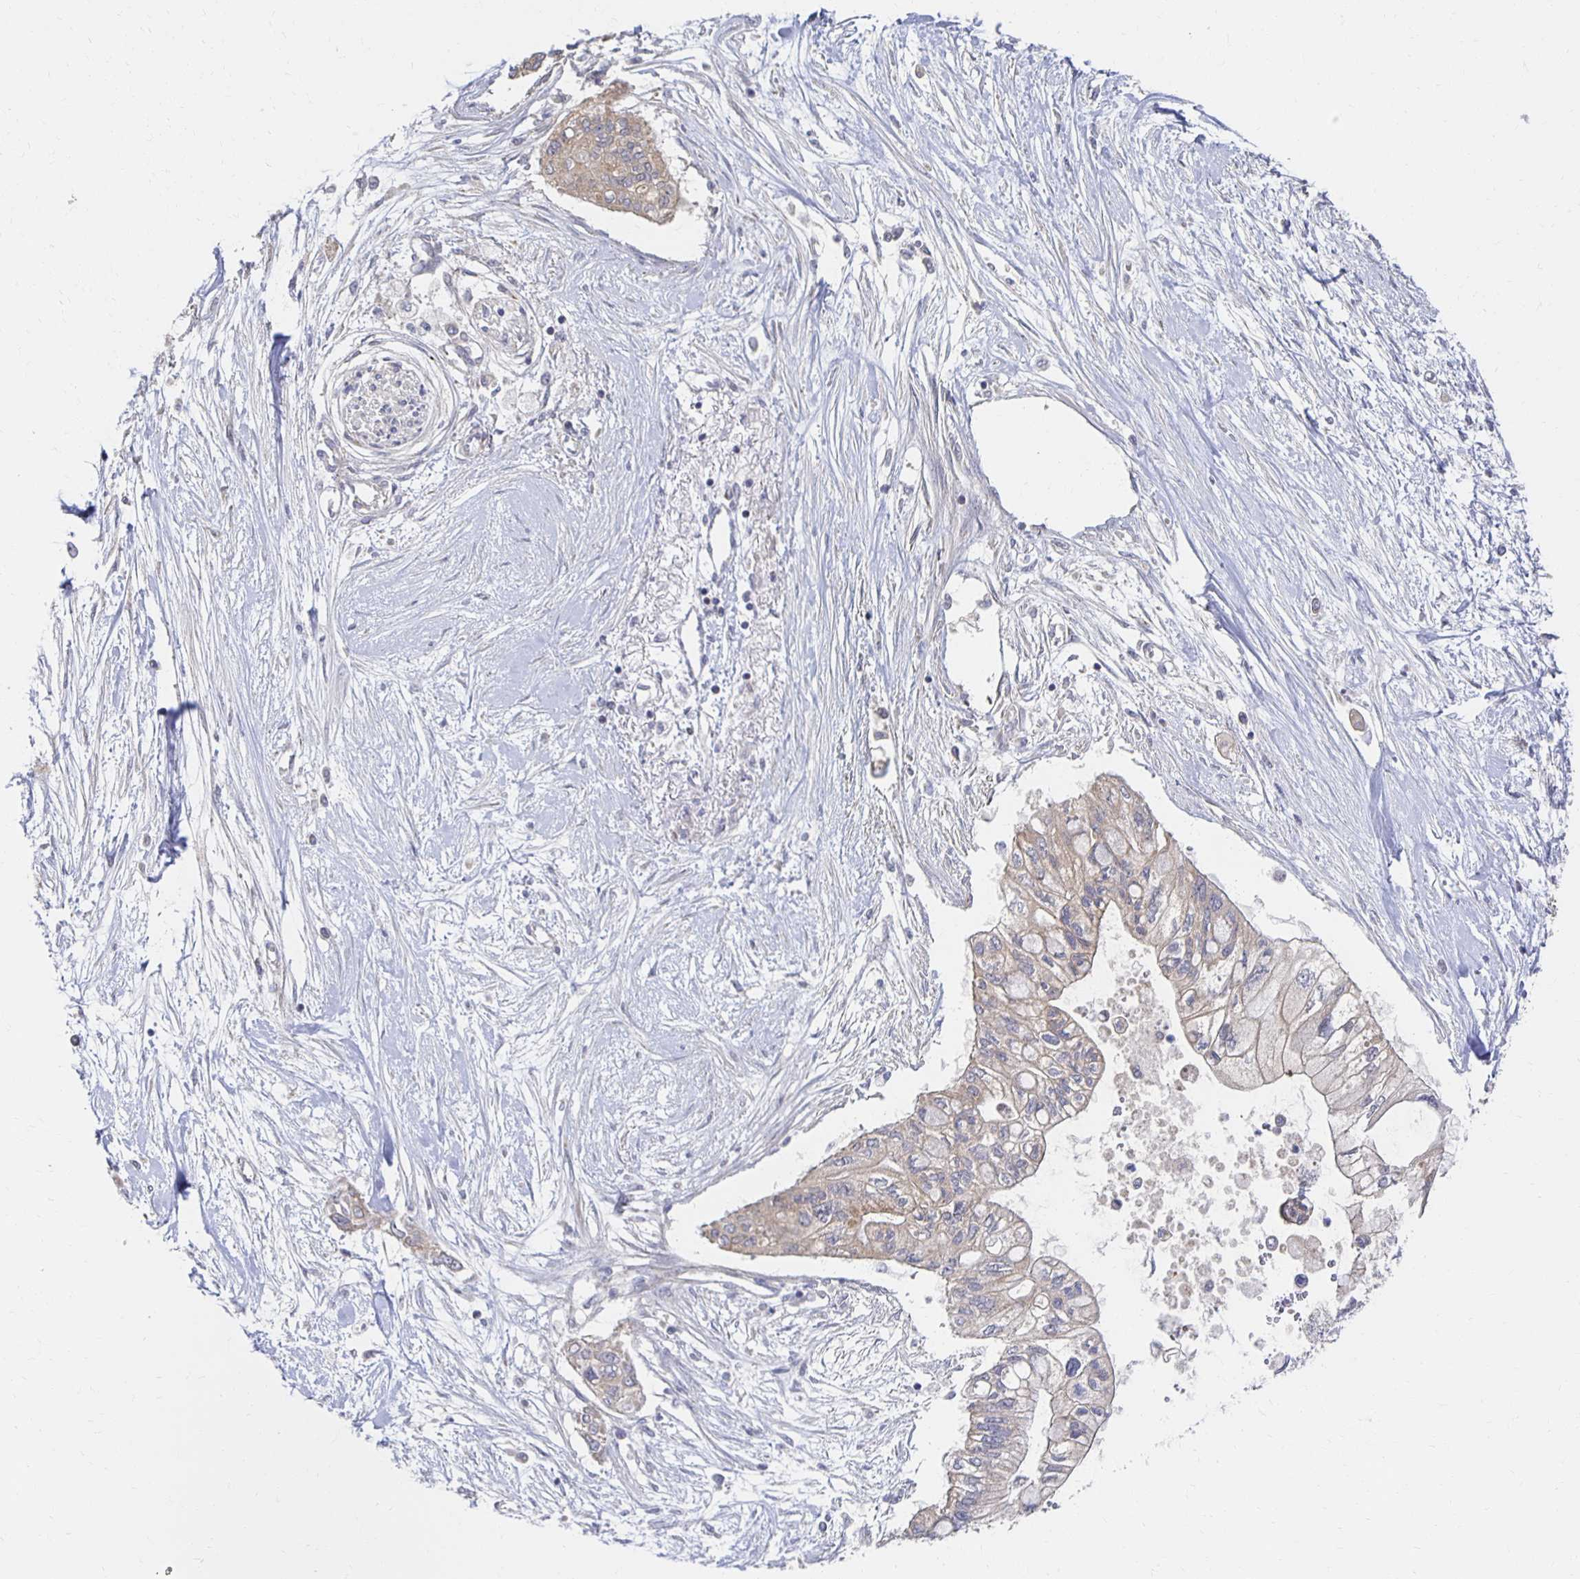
{"staining": {"intensity": "weak", "quantity": "<25%", "location": "cytoplasmic/membranous"}, "tissue": "pancreatic cancer", "cell_type": "Tumor cells", "image_type": "cancer", "snomed": [{"axis": "morphology", "description": "Adenocarcinoma, NOS"}, {"axis": "topography", "description": "Pancreas"}], "caption": "Tumor cells are negative for brown protein staining in adenocarcinoma (pancreatic).", "gene": "NKX2-8", "patient": {"sex": "female", "age": 77}}